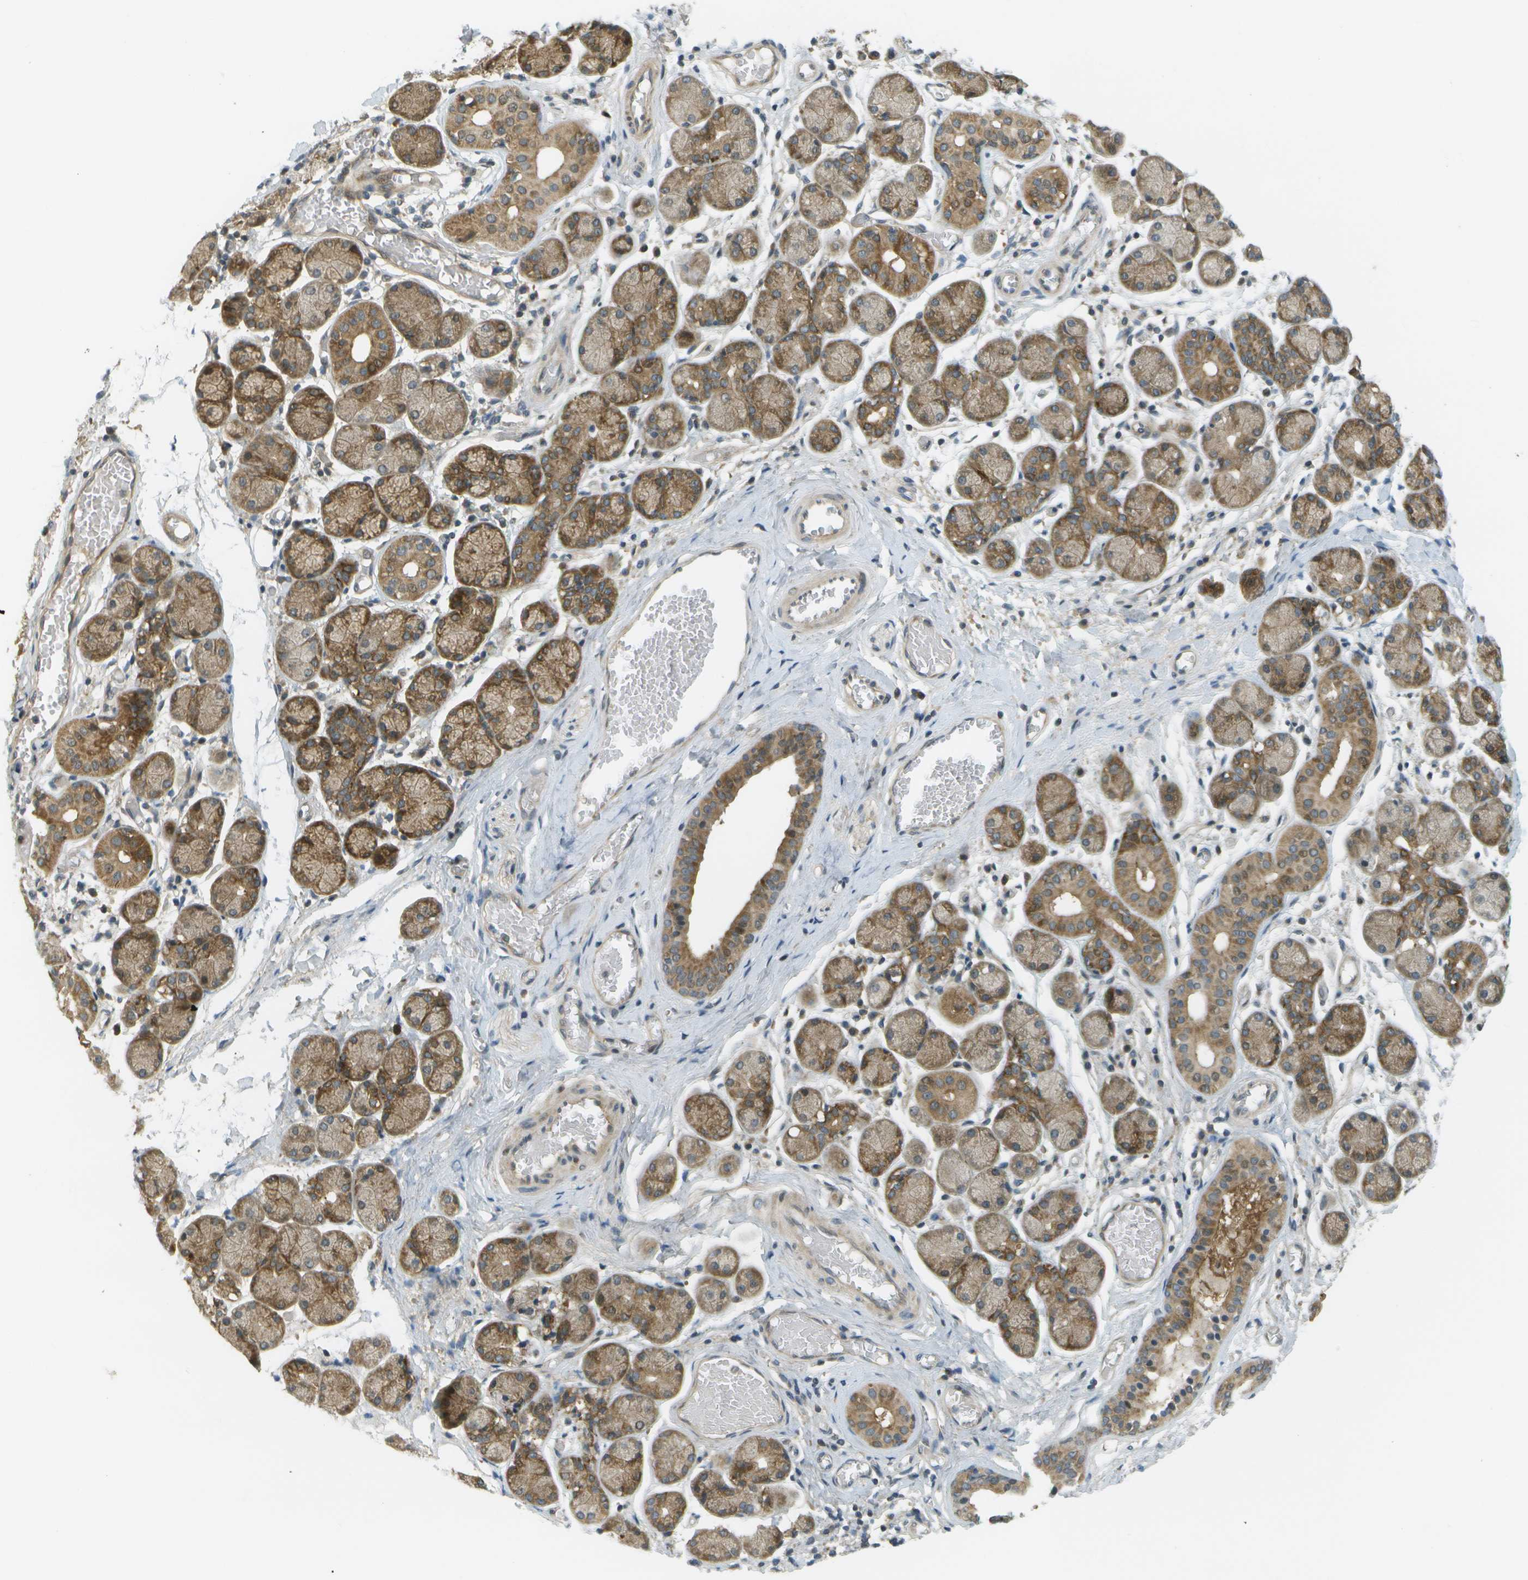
{"staining": {"intensity": "moderate", "quantity": ">75%", "location": "cytoplasmic/membranous"}, "tissue": "salivary gland", "cell_type": "Glandular cells", "image_type": "normal", "snomed": [{"axis": "morphology", "description": "Normal tissue, NOS"}, {"axis": "topography", "description": "Salivary gland"}], "caption": "Protein expression analysis of unremarkable salivary gland displays moderate cytoplasmic/membranous expression in approximately >75% of glandular cells. Immunohistochemistry (ihc) stains the protein of interest in brown and the nuclei are stained blue.", "gene": "WNK2", "patient": {"sex": "female", "age": 24}}